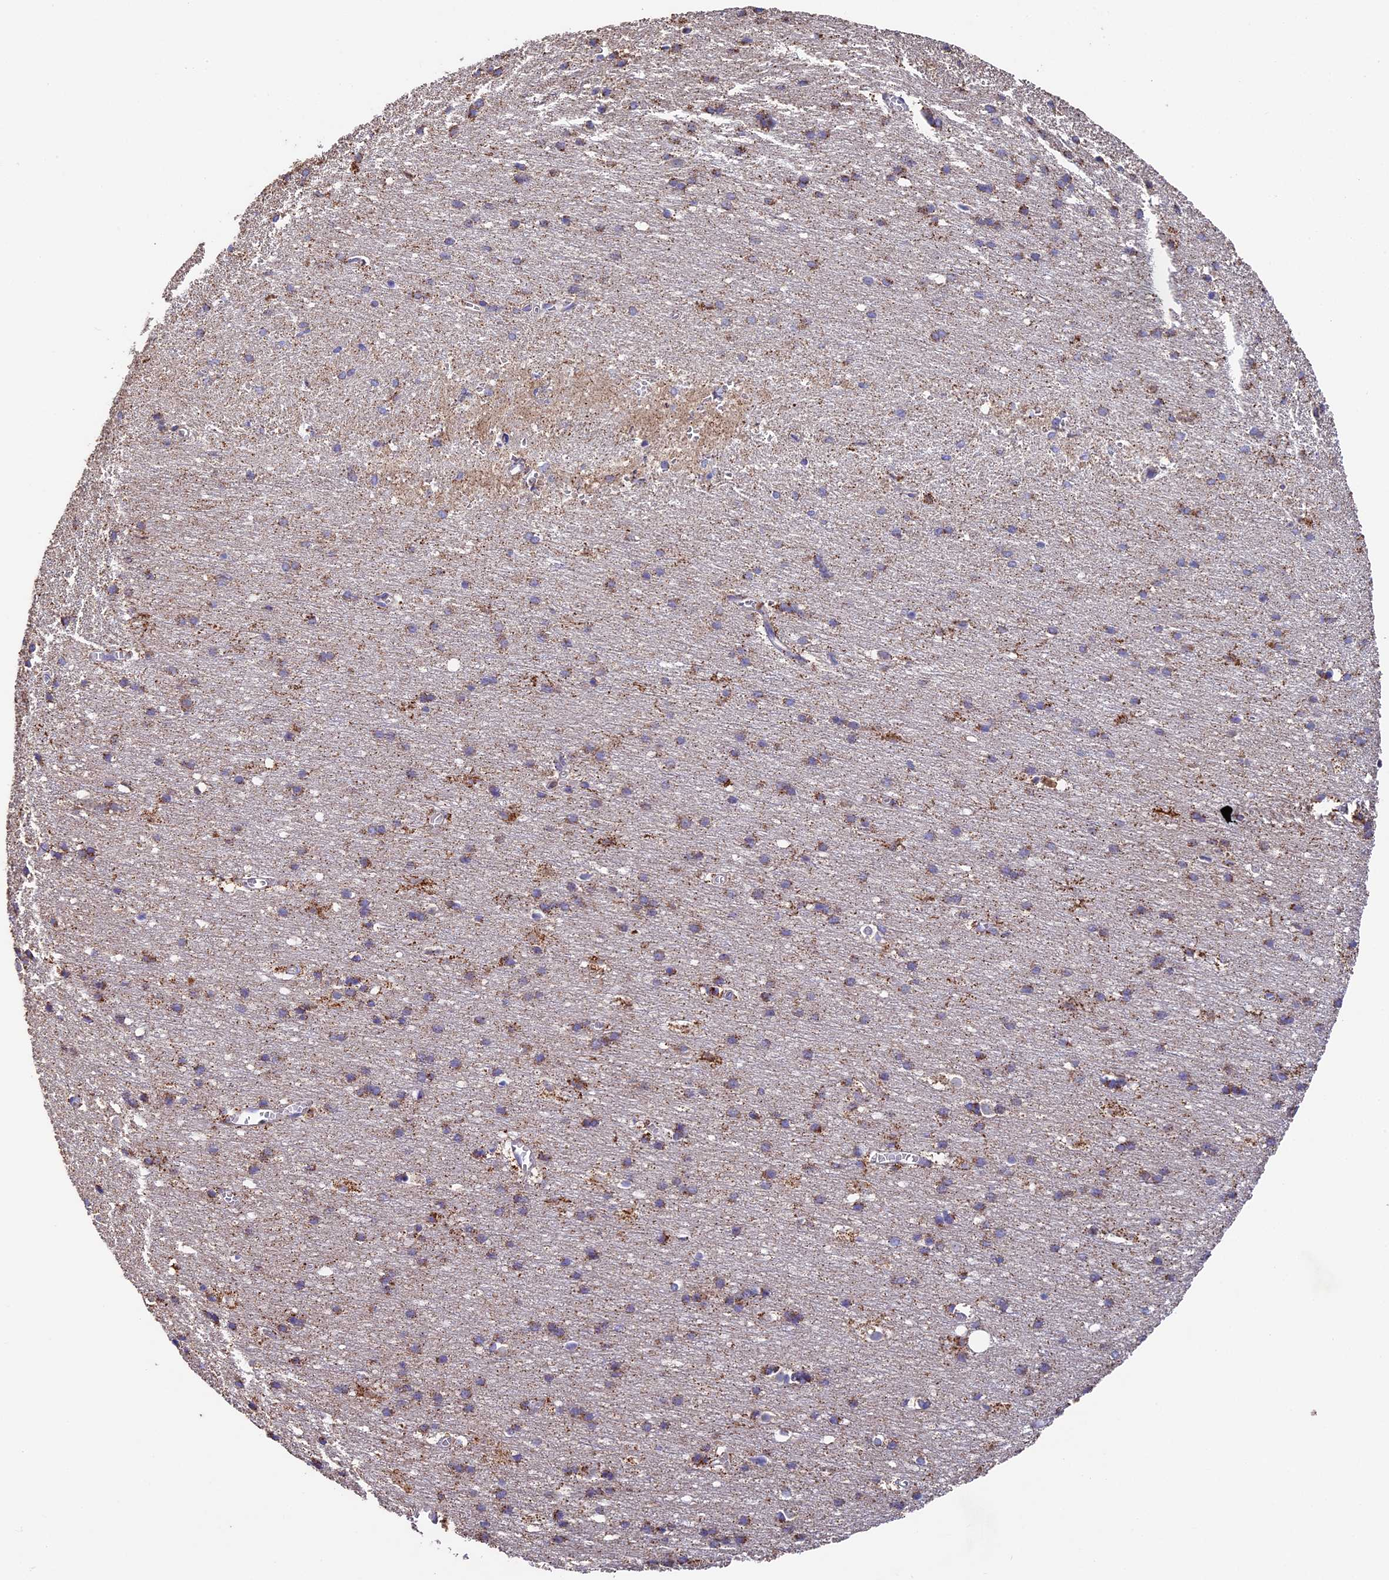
{"staining": {"intensity": "moderate", "quantity": "25%-75%", "location": "cytoplasmic/membranous"}, "tissue": "cerebral cortex", "cell_type": "Endothelial cells", "image_type": "normal", "snomed": [{"axis": "morphology", "description": "Normal tissue, NOS"}, {"axis": "topography", "description": "Cerebral cortex"}], "caption": "Cerebral cortex stained for a protein shows moderate cytoplasmic/membranous positivity in endothelial cells. Ihc stains the protein in brown and the nuclei are stained blue.", "gene": "ADAT1", "patient": {"sex": "male", "age": 54}}